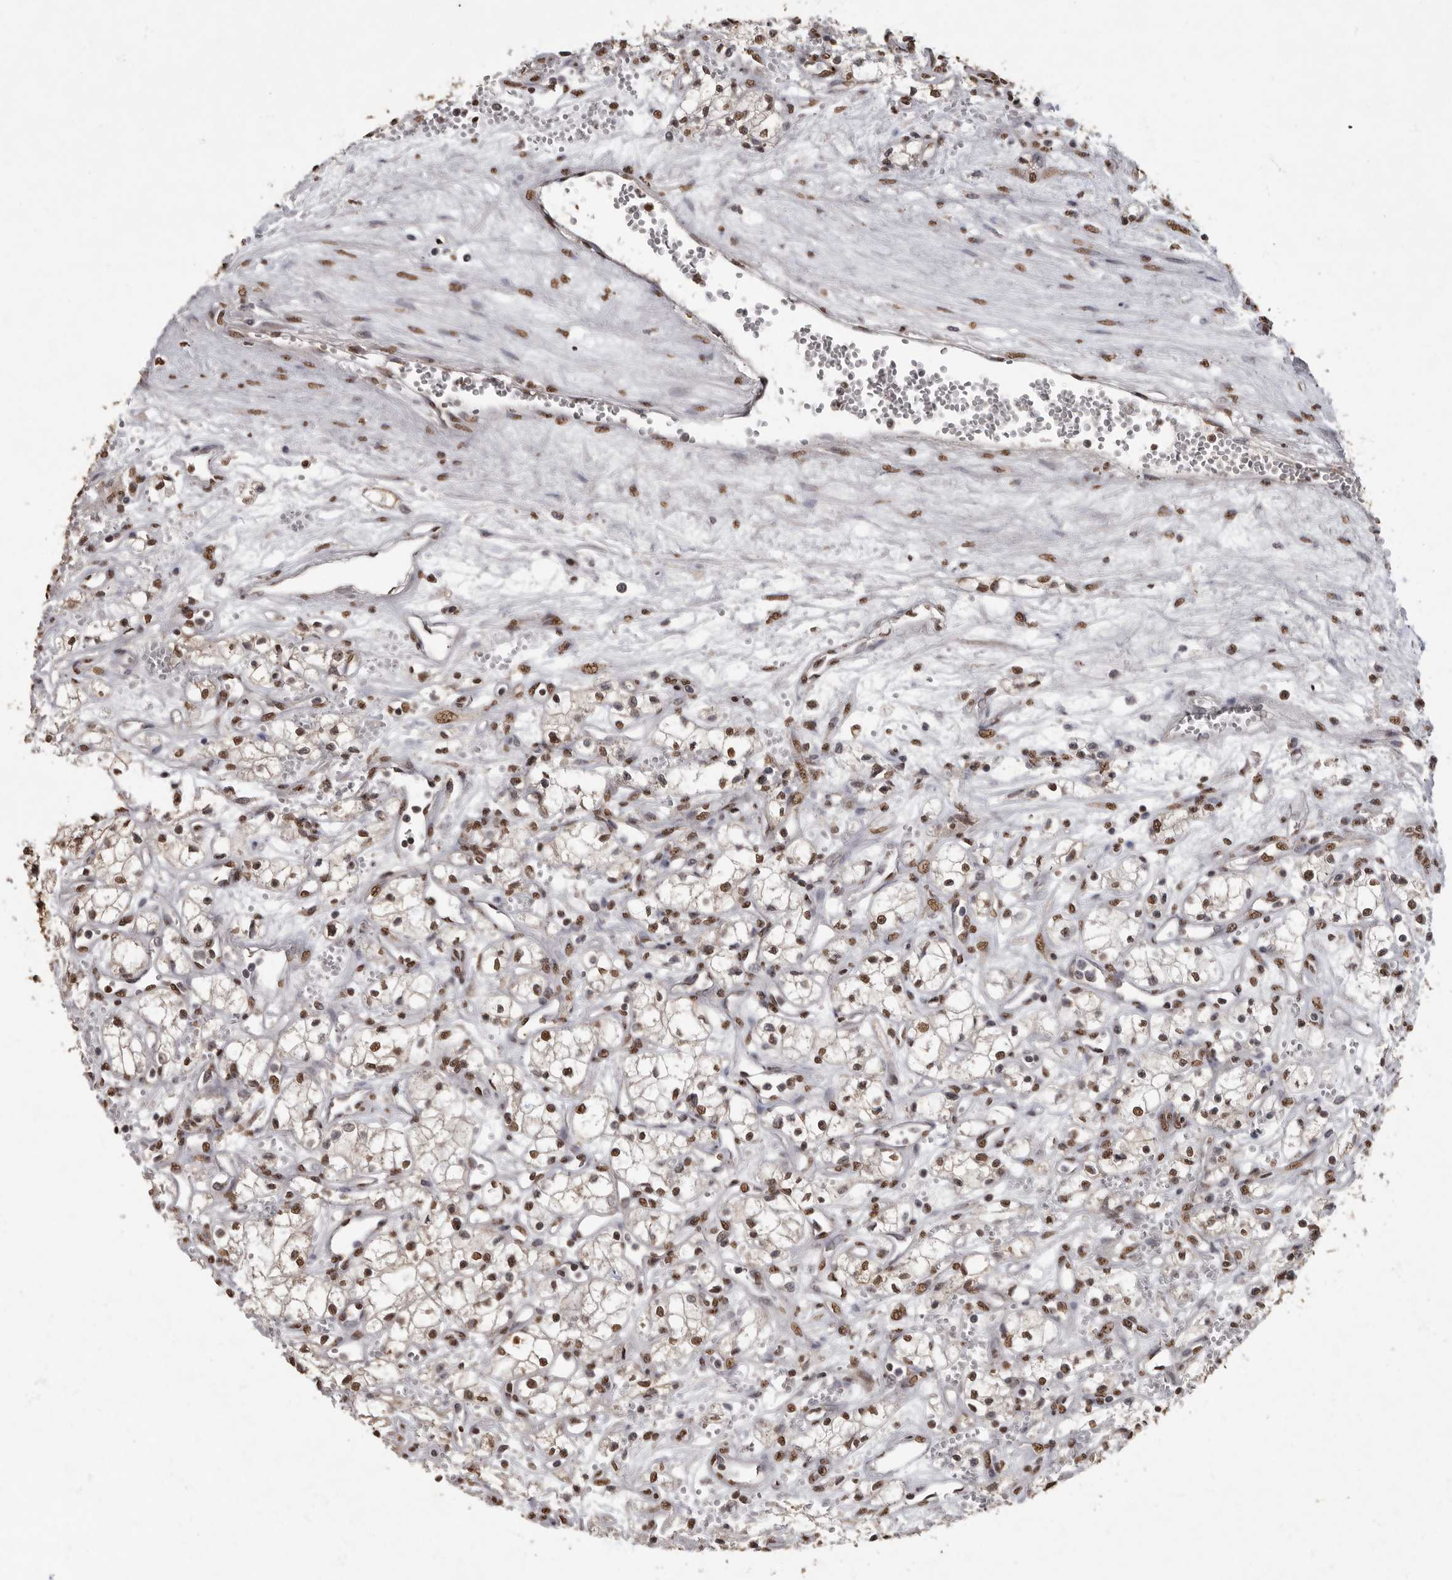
{"staining": {"intensity": "moderate", "quantity": ">75%", "location": "nuclear"}, "tissue": "renal cancer", "cell_type": "Tumor cells", "image_type": "cancer", "snomed": [{"axis": "morphology", "description": "Adenocarcinoma, NOS"}, {"axis": "topography", "description": "Kidney"}], "caption": "Renal cancer stained with a protein marker exhibits moderate staining in tumor cells.", "gene": "NBL1", "patient": {"sex": "male", "age": 59}}